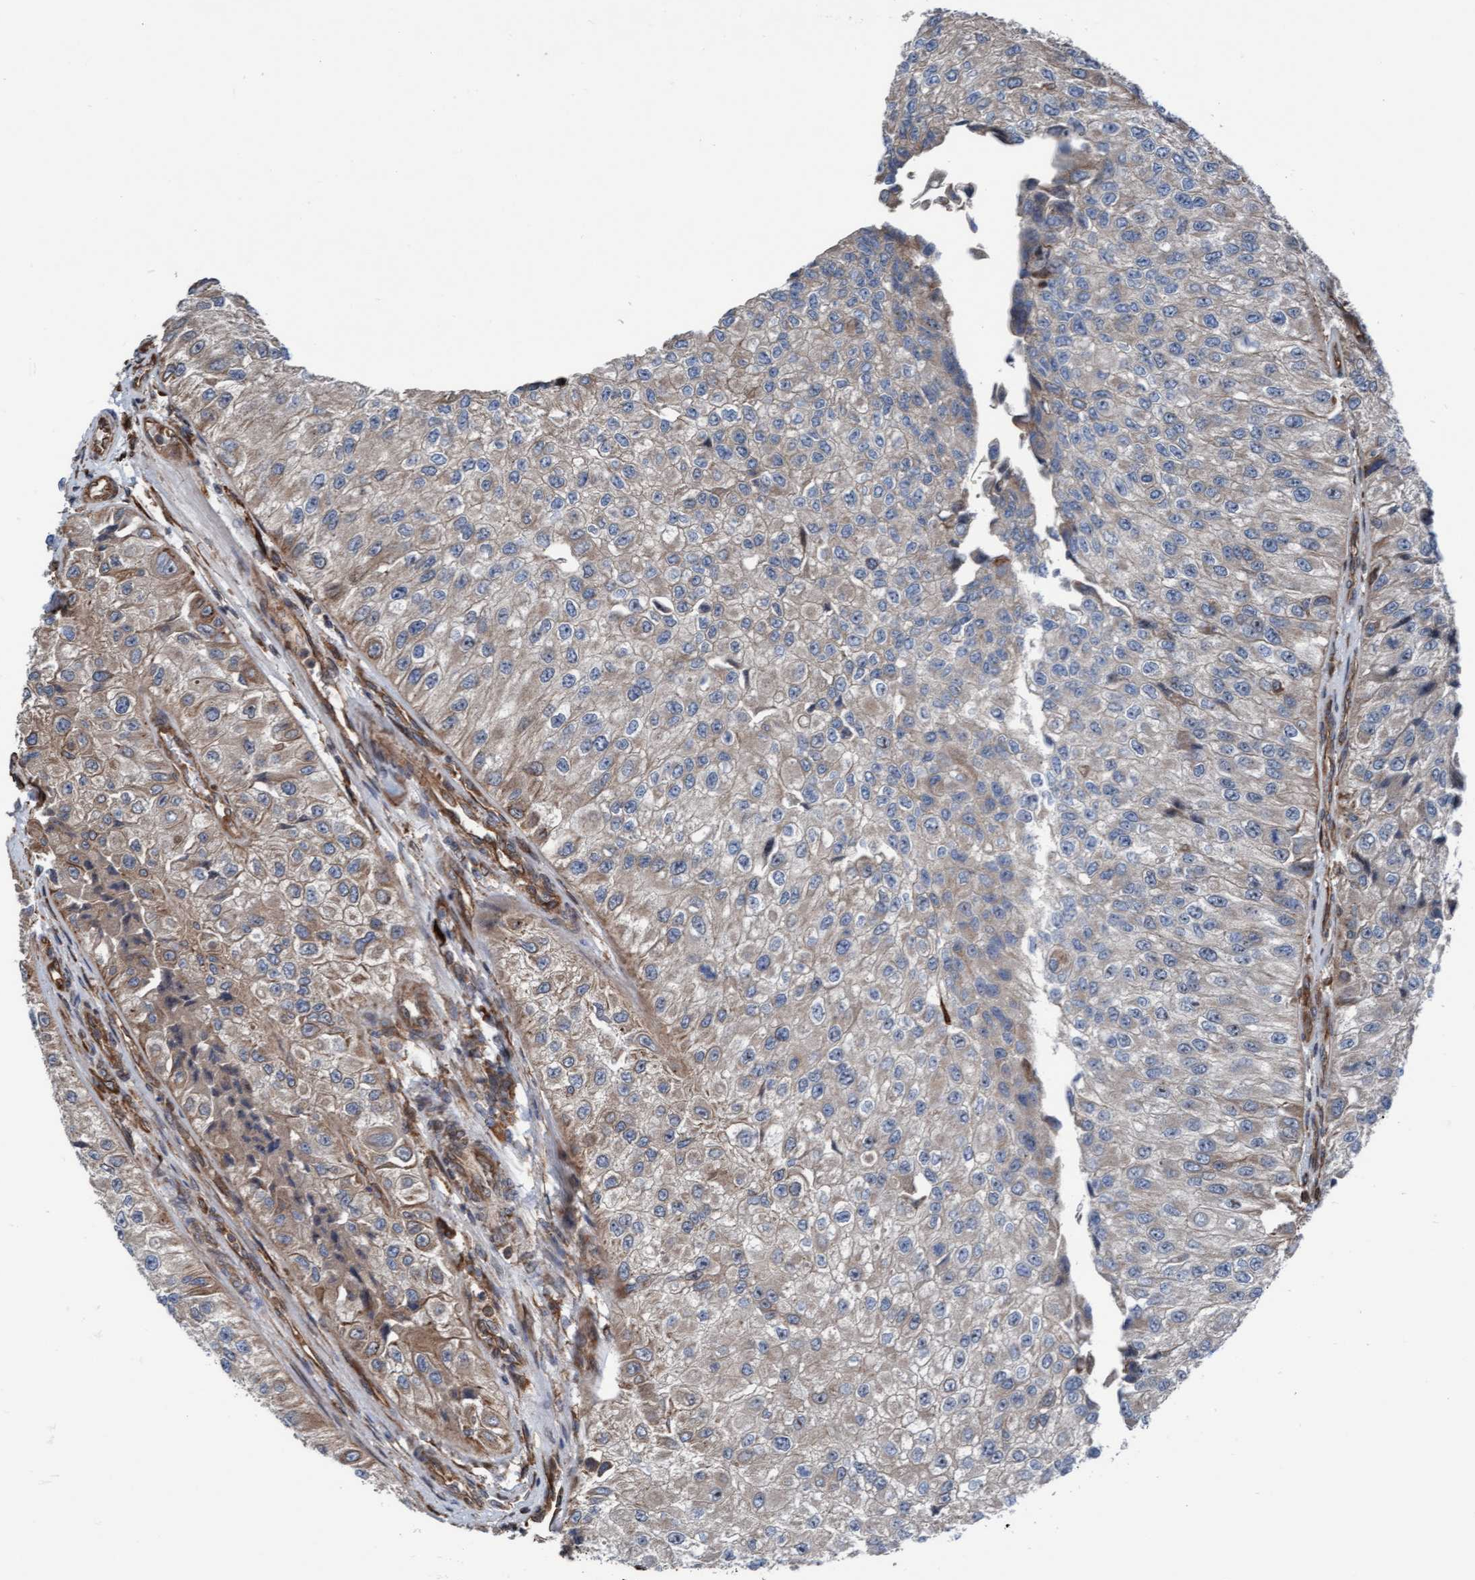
{"staining": {"intensity": "weak", "quantity": "25%-75%", "location": "cytoplasmic/membranous"}, "tissue": "urothelial cancer", "cell_type": "Tumor cells", "image_type": "cancer", "snomed": [{"axis": "morphology", "description": "Urothelial carcinoma, High grade"}, {"axis": "topography", "description": "Kidney"}, {"axis": "topography", "description": "Urinary bladder"}], "caption": "This is an image of immunohistochemistry staining of urothelial carcinoma (high-grade), which shows weak positivity in the cytoplasmic/membranous of tumor cells.", "gene": "RAP1GAP2", "patient": {"sex": "male", "age": 77}}